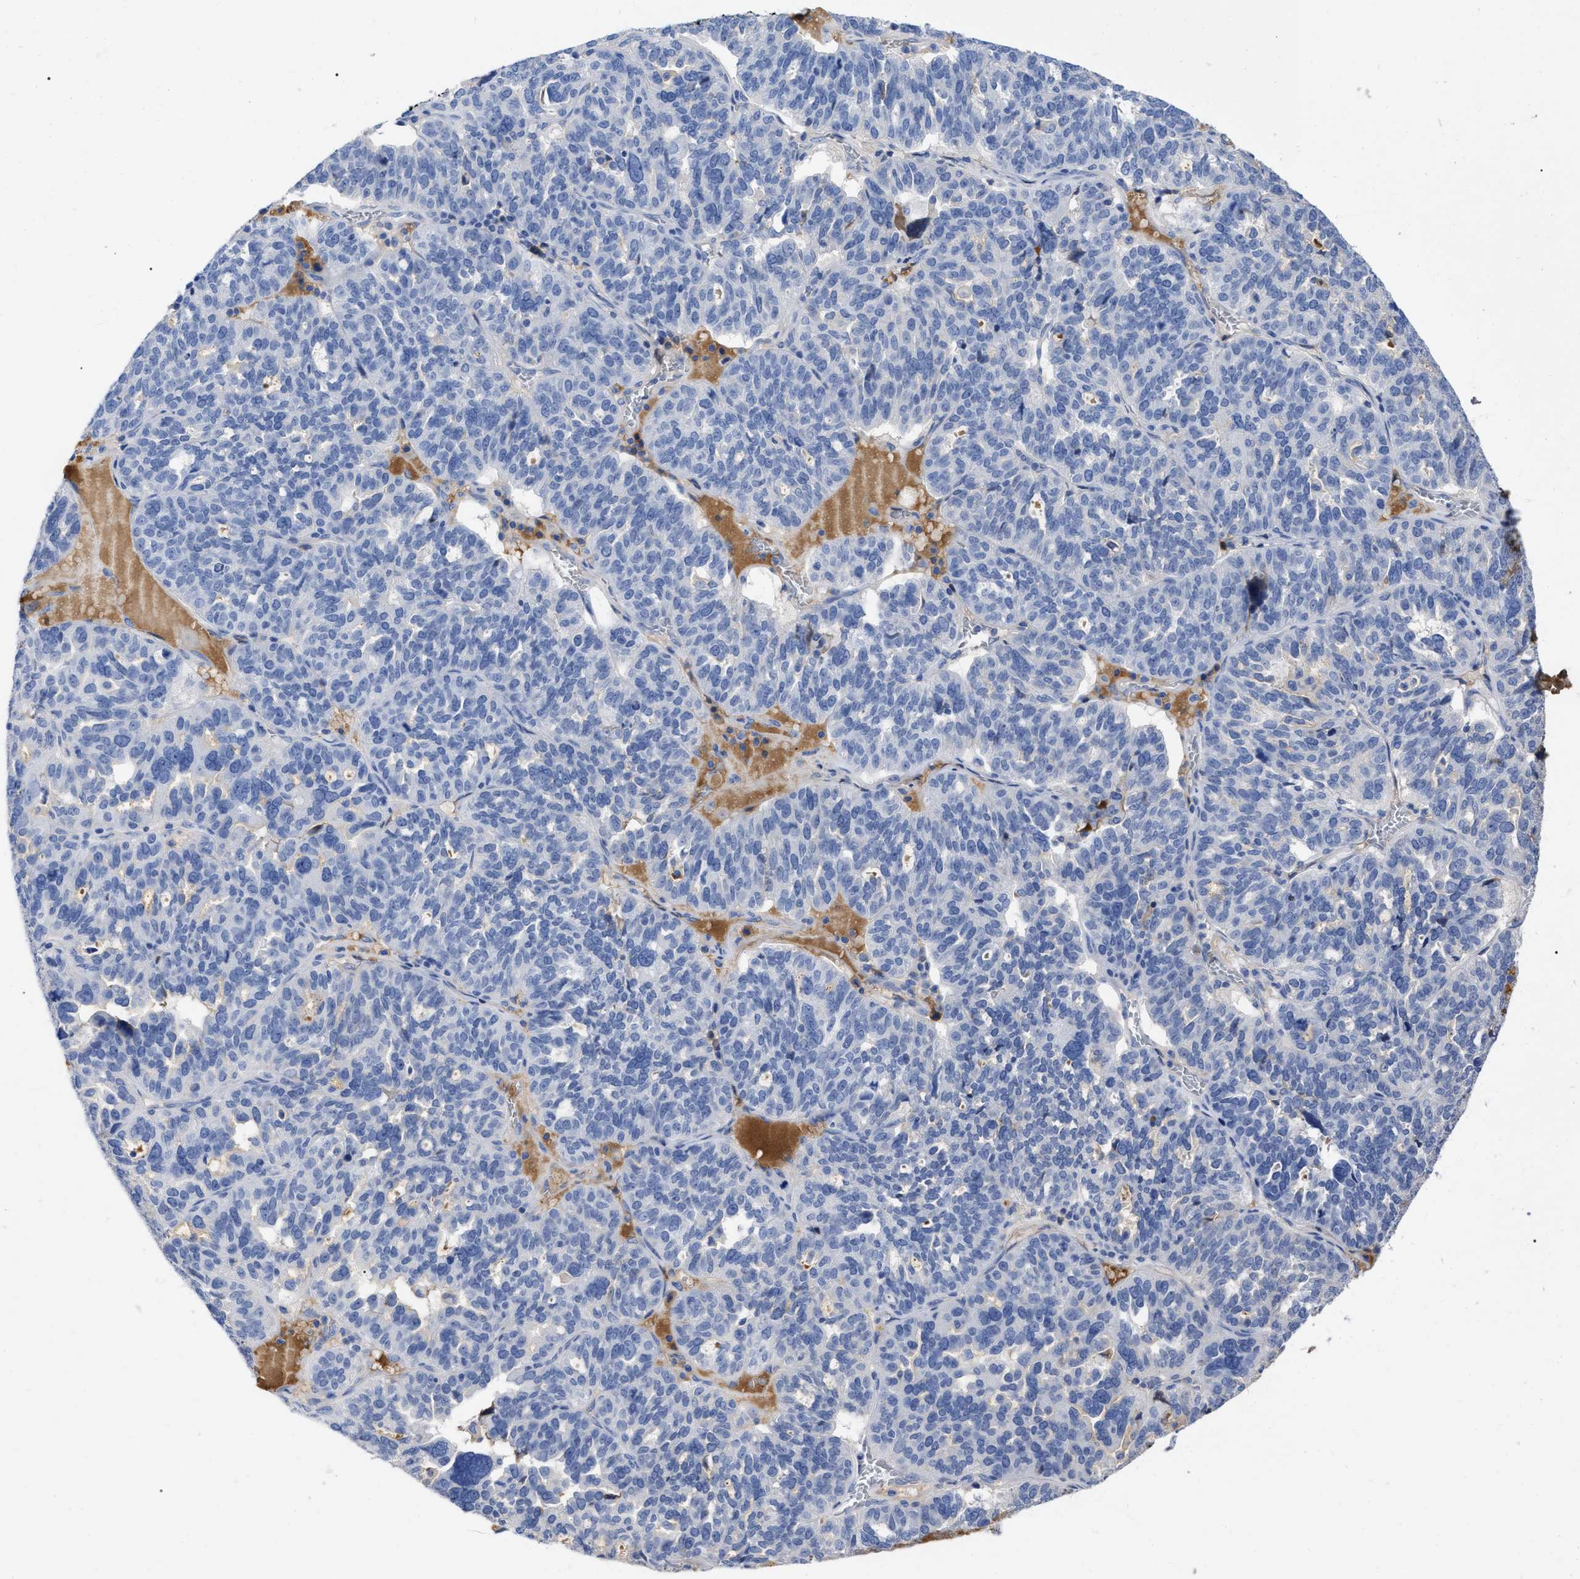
{"staining": {"intensity": "negative", "quantity": "none", "location": "none"}, "tissue": "ovarian cancer", "cell_type": "Tumor cells", "image_type": "cancer", "snomed": [{"axis": "morphology", "description": "Cystadenocarcinoma, serous, NOS"}, {"axis": "topography", "description": "Ovary"}], "caption": "Image shows no significant protein expression in tumor cells of ovarian cancer.", "gene": "IGHV5-51", "patient": {"sex": "female", "age": 59}}